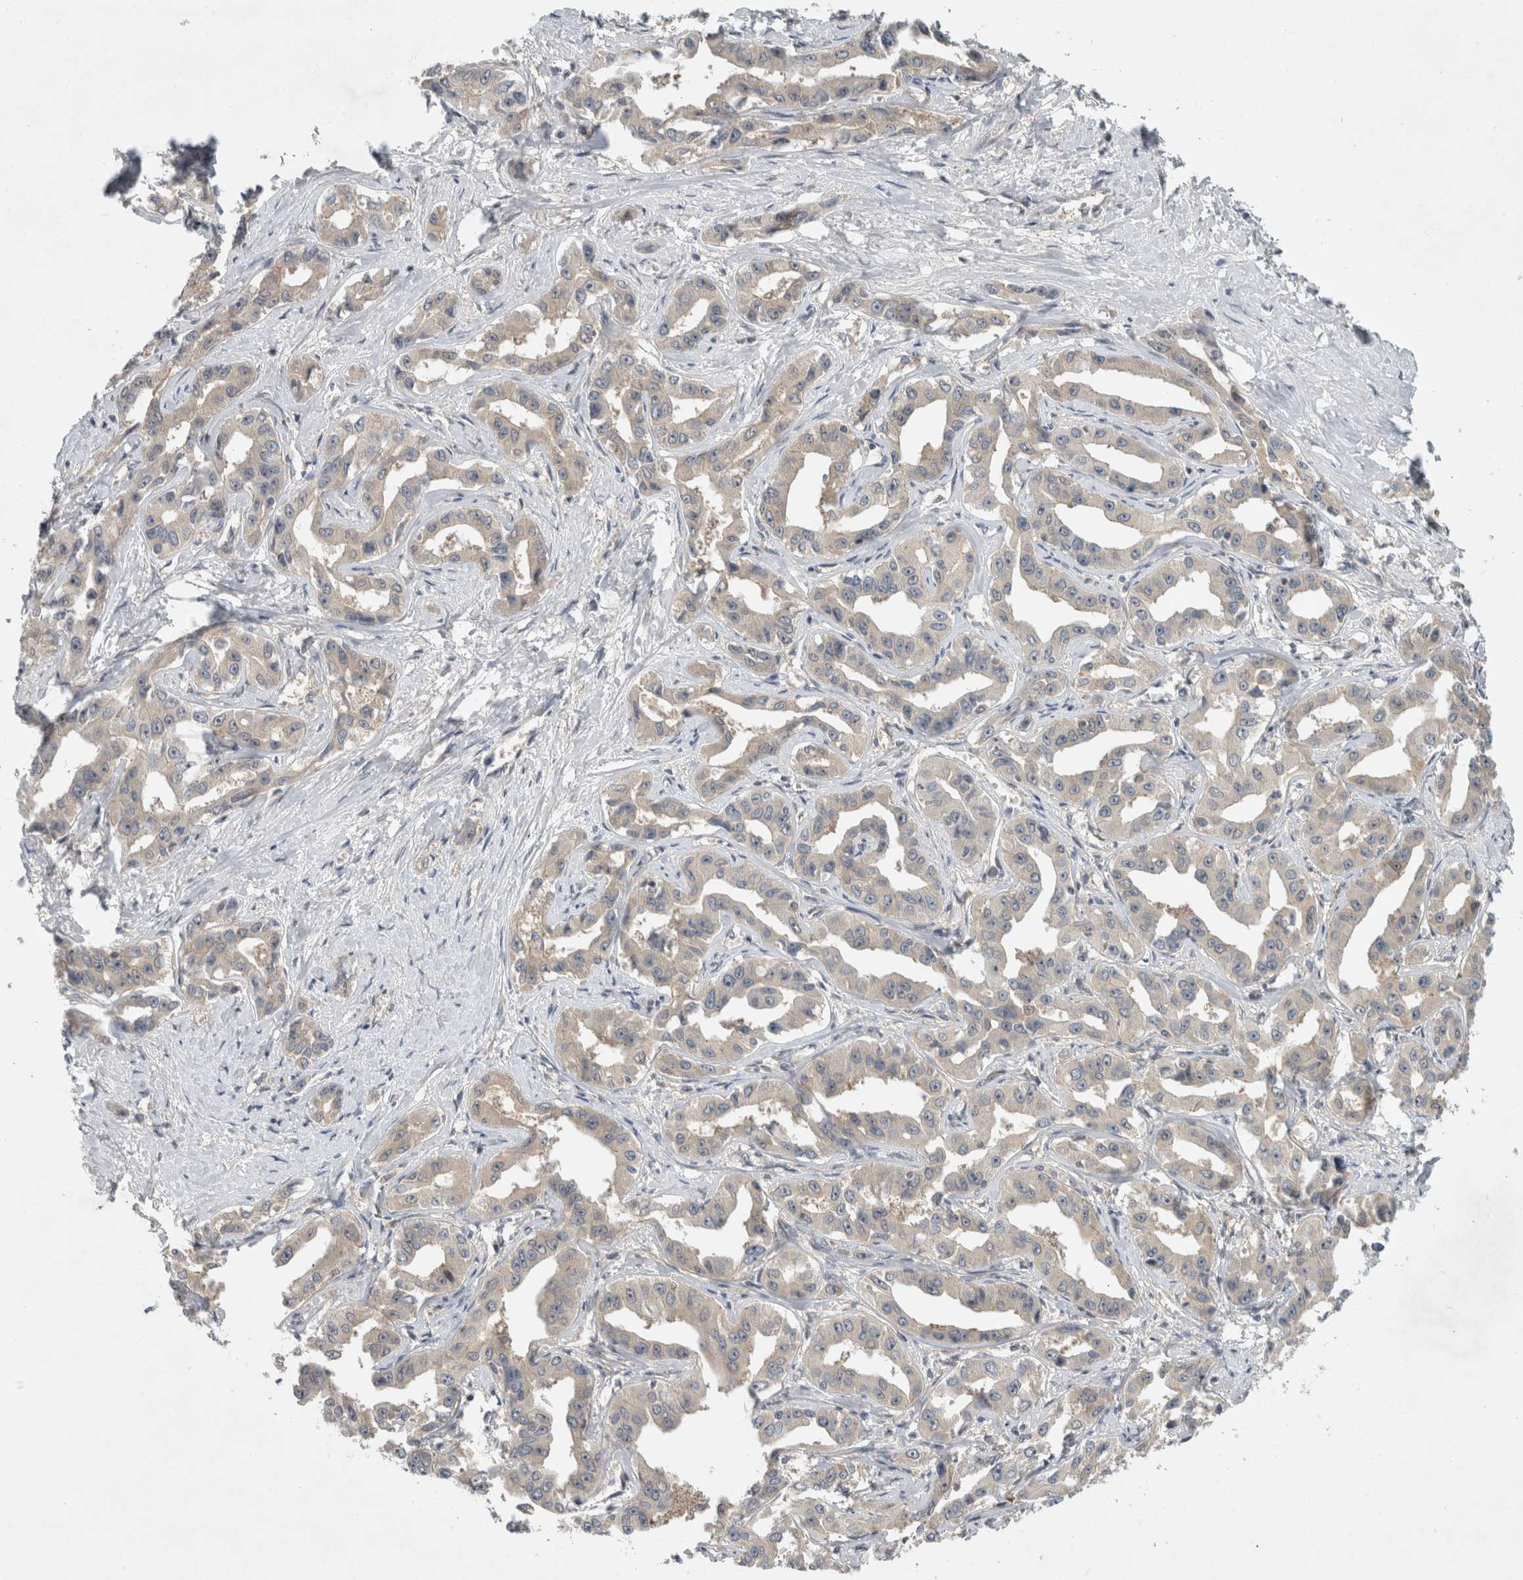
{"staining": {"intensity": "weak", "quantity": "<25%", "location": "cytoplasmic/membranous"}, "tissue": "liver cancer", "cell_type": "Tumor cells", "image_type": "cancer", "snomed": [{"axis": "morphology", "description": "Cholangiocarcinoma"}, {"axis": "topography", "description": "Liver"}], "caption": "A photomicrograph of liver cancer stained for a protein reveals no brown staining in tumor cells.", "gene": "AASDHPPT", "patient": {"sex": "male", "age": 59}}